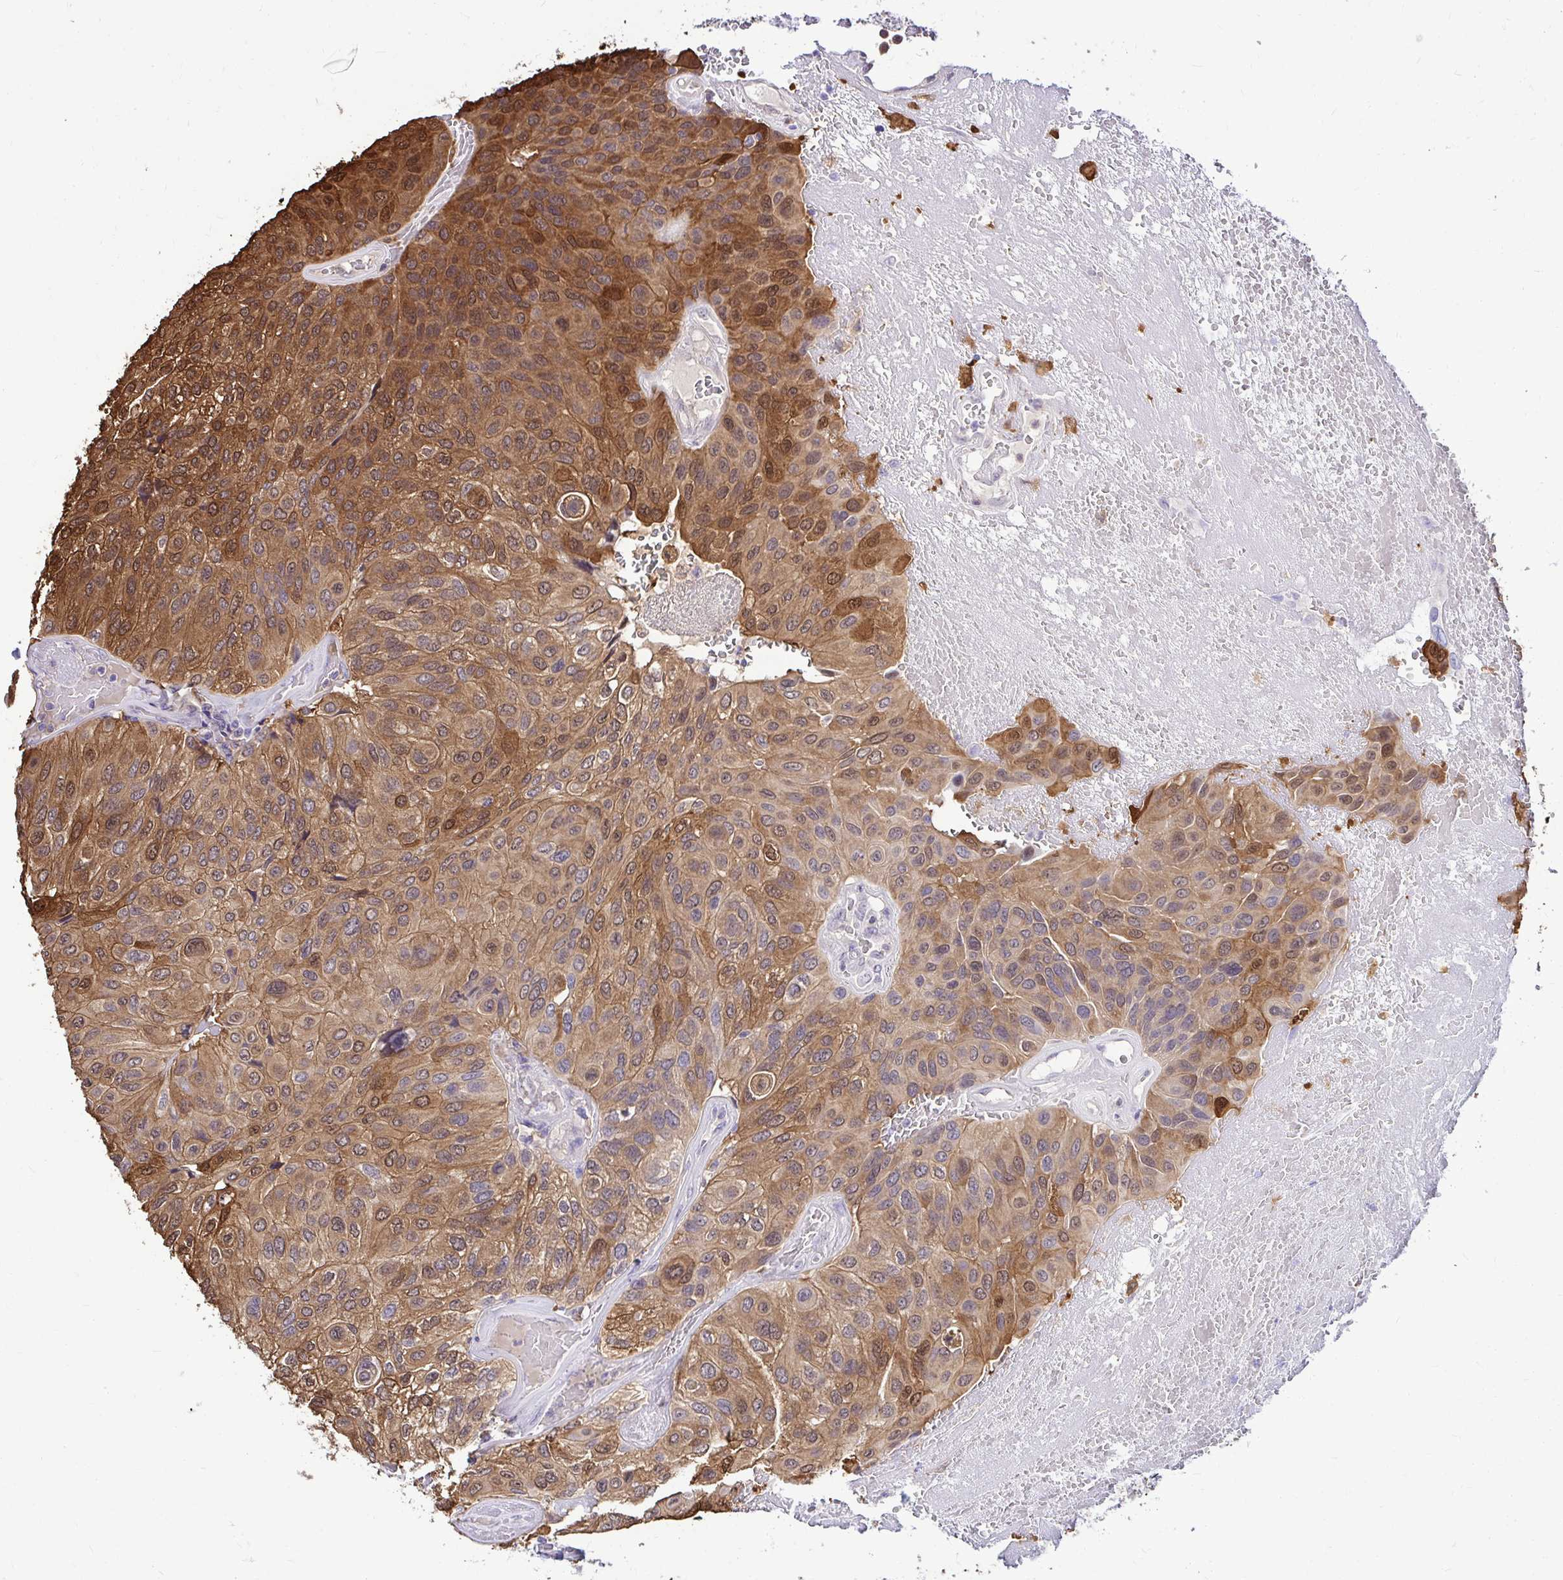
{"staining": {"intensity": "moderate", "quantity": ">75%", "location": "cytoplasmic/membranous,nuclear"}, "tissue": "urothelial cancer", "cell_type": "Tumor cells", "image_type": "cancer", "snomed": [{"axis": "morphology", "description": "Urothelial carcinoma, High grade"}, {"axis": "topography", "description": "Urinary bladder"}], "caption": "Immunohistochemical staining of human urothelial cancer displays moderate cytoplasmic/membranous and nuclear protein staining in about >75% of tumor cells.", "gene": "IDH1", "patient": {"sex": "male", "age": 66}}